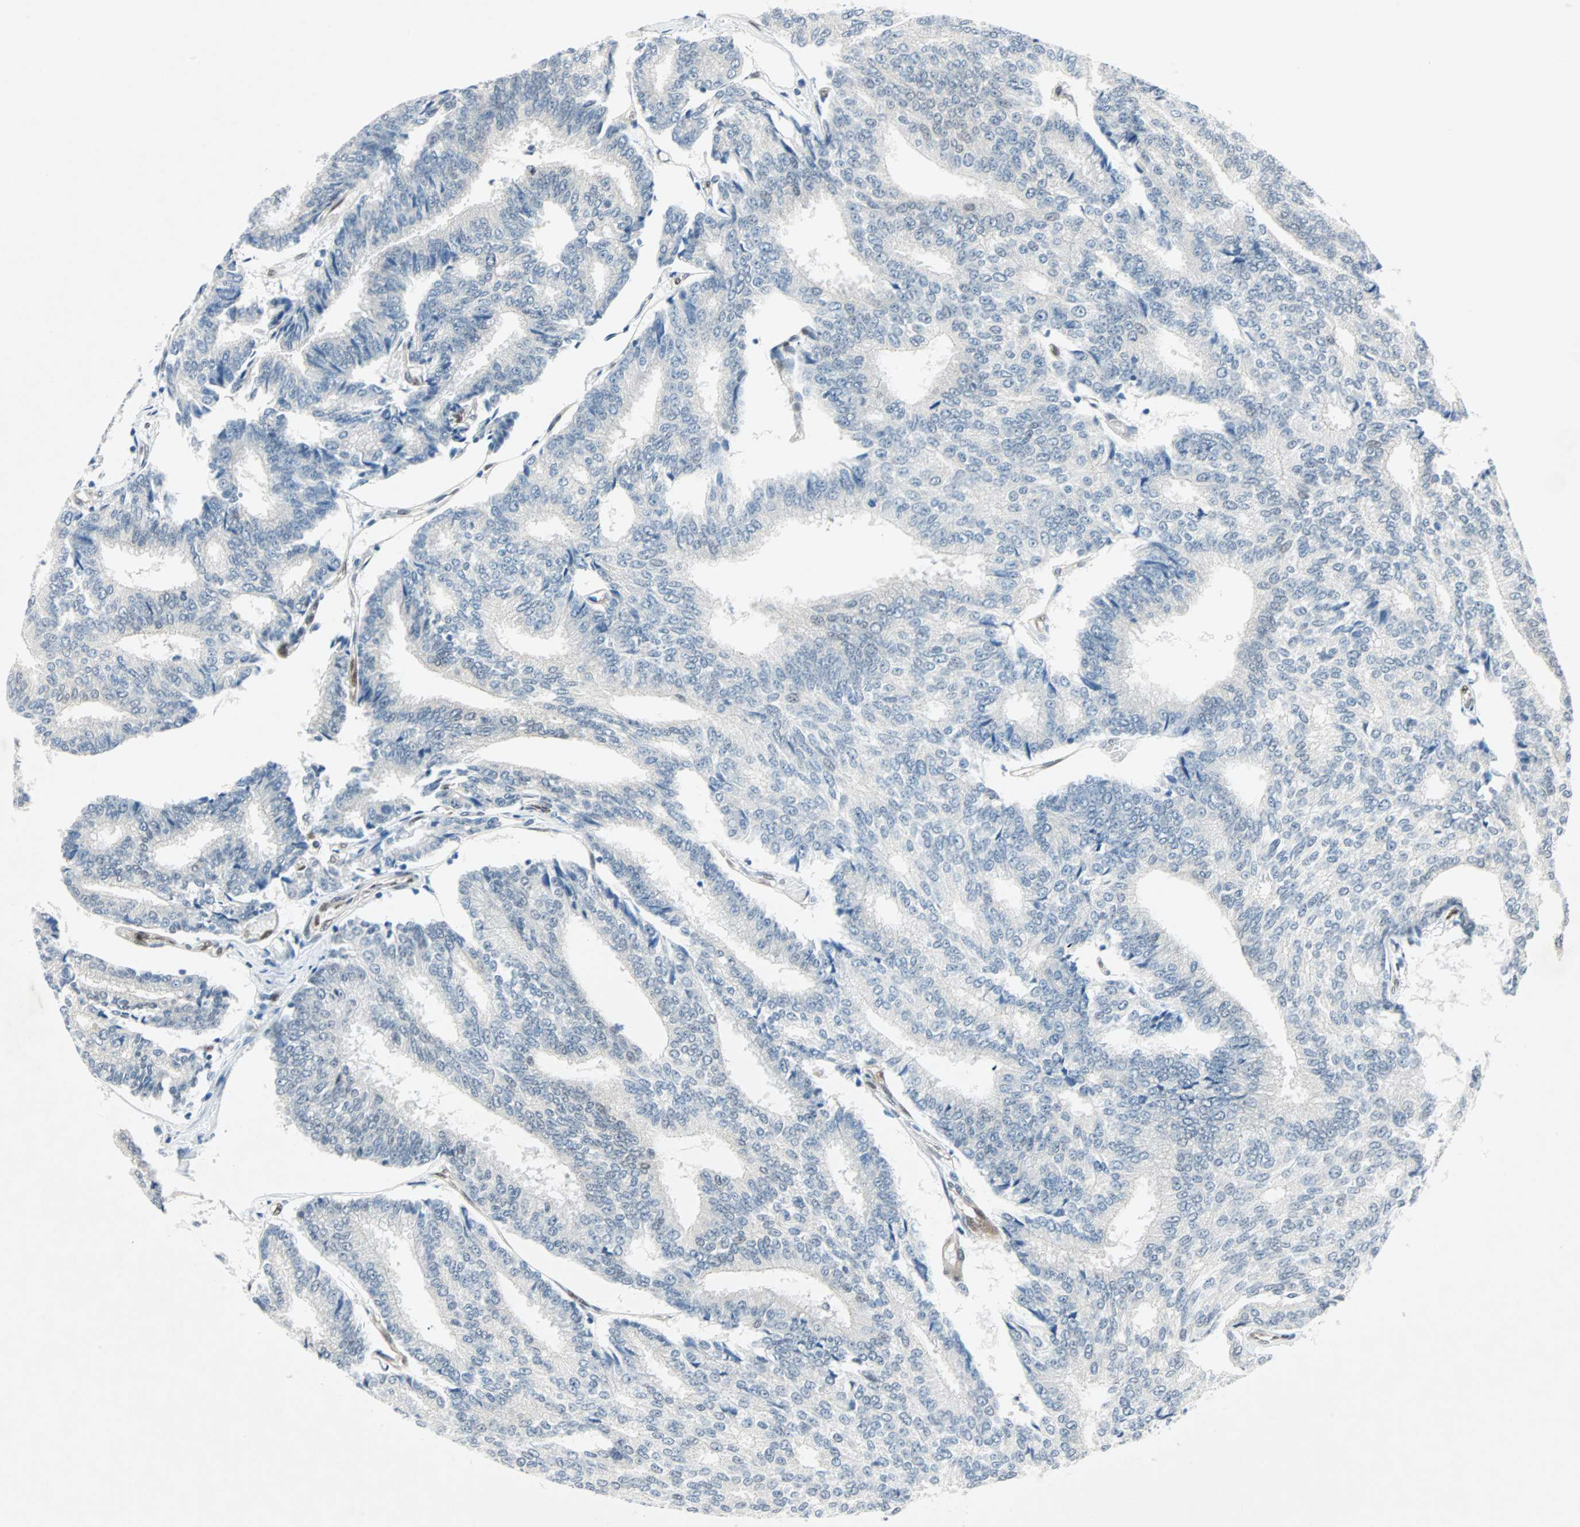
{"staining": {"intensity": "negative", "quantity": "none", "location": "none"}, "tissue": "prostate cancer", "cell_type": "Tumor cells", "image_type": "cancer", "snomed": [{"axis": "morphology", "description": "Adenocarcinoma, High grade"}, {"axis": "topography", "description": "Prostate"}], "caption": "Adenocarcinoma (high-grade) (prostate) was stained to show a protein in brown. There is no significant staining in tumor cells.", "gene": "WWTR1", "patient": {"sex": "male", "age": 55}}